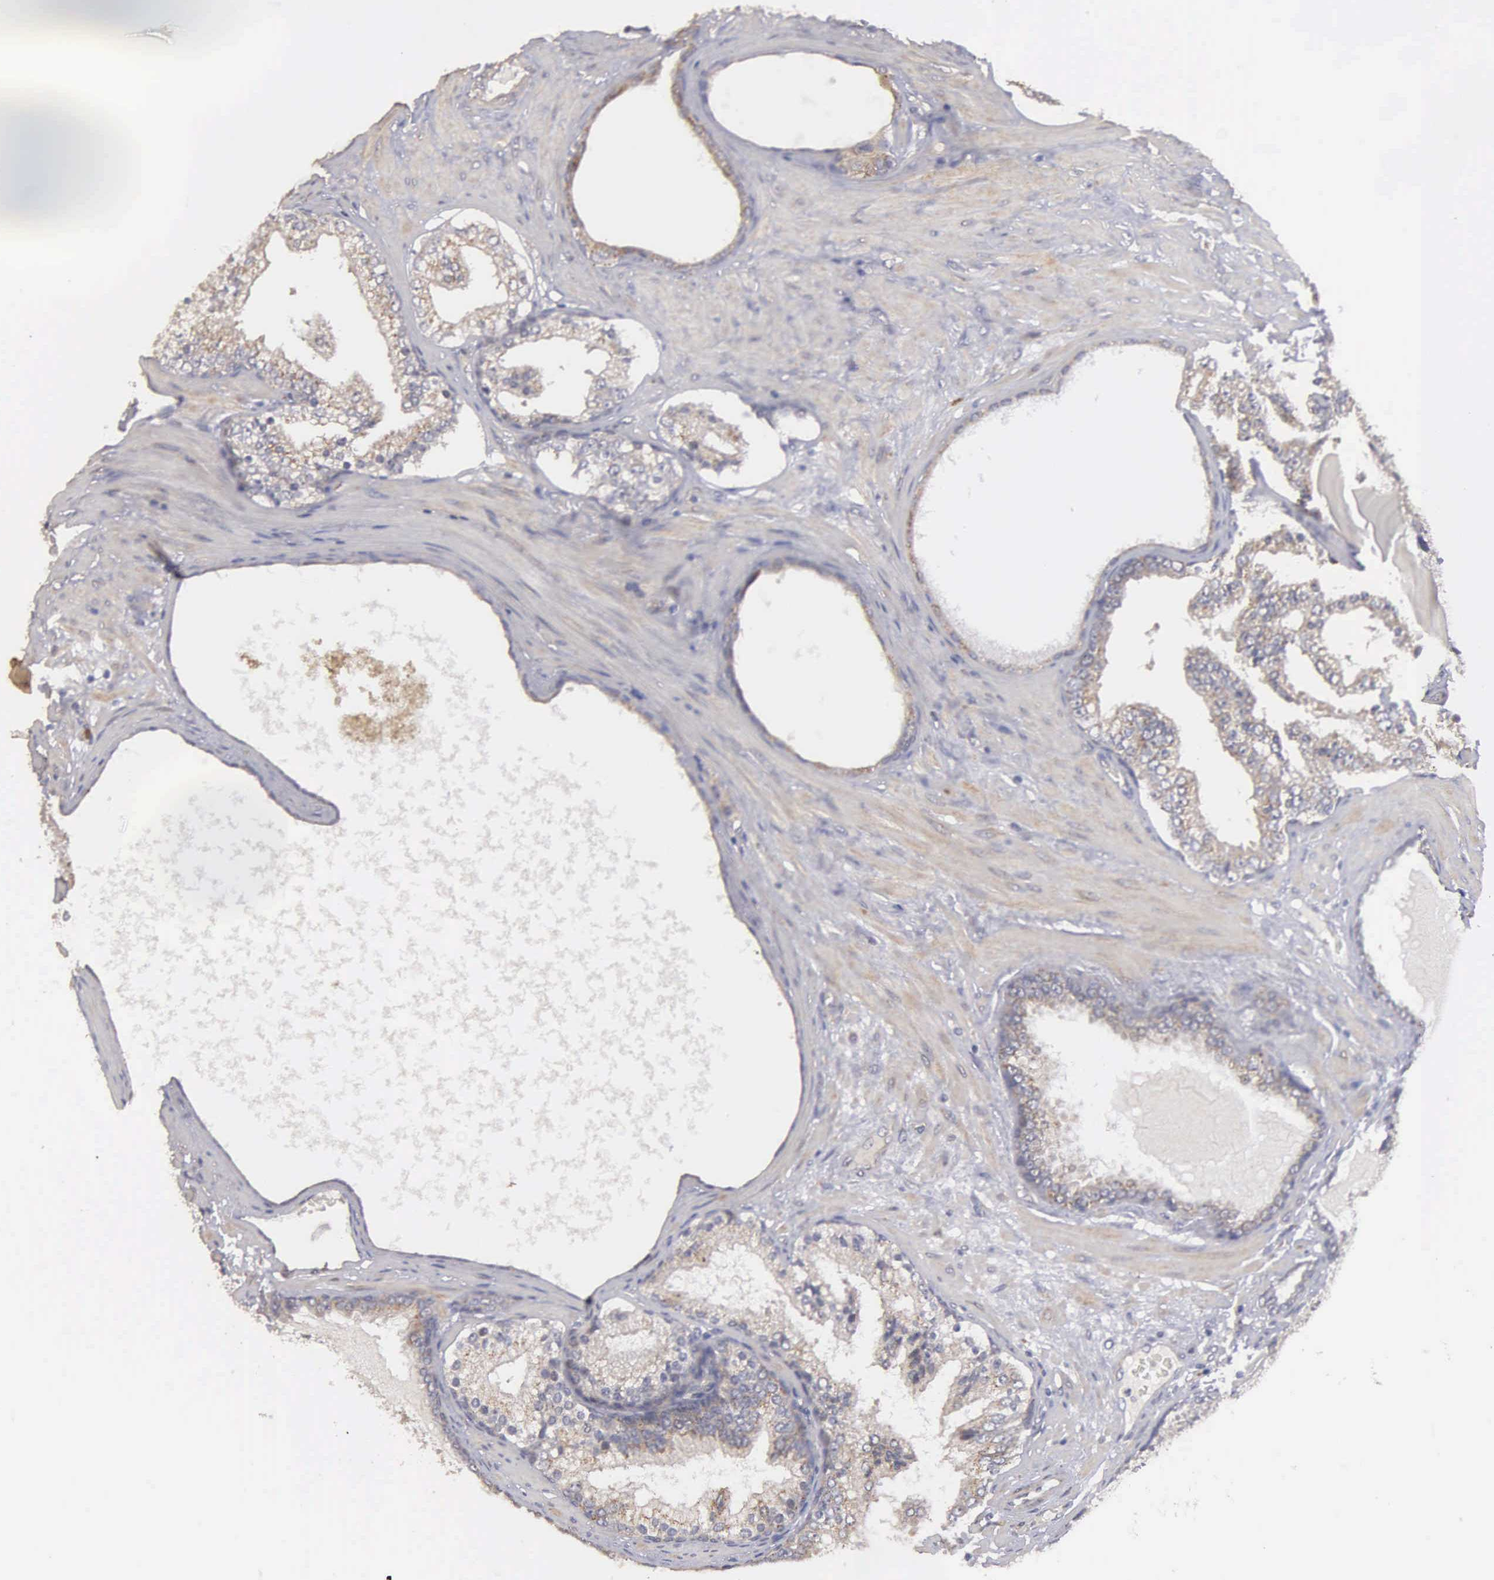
{"staining": {"intensity": "moderate", "quantity": ">75%", "location": "cytoplasmic/membranous"}, "tissue": "prostate cancer", "cell_type": "Tumor cells", "image_type": "cancer", "snomed": [{"axis": "morphology", "description": "Adenocarcinoma, High grade"}, {"axis": "topography", "description": "Prostate"}], "caption": "A micrograph of human prostate cancer stained for a protein displays moderate cytoplasmic/membranous brown staining in tumor cells. (DAB IHC with brightfield microscopy, high magnification).", "gene": "RTL10", "patient": {"sex": "male", "age": 68}}